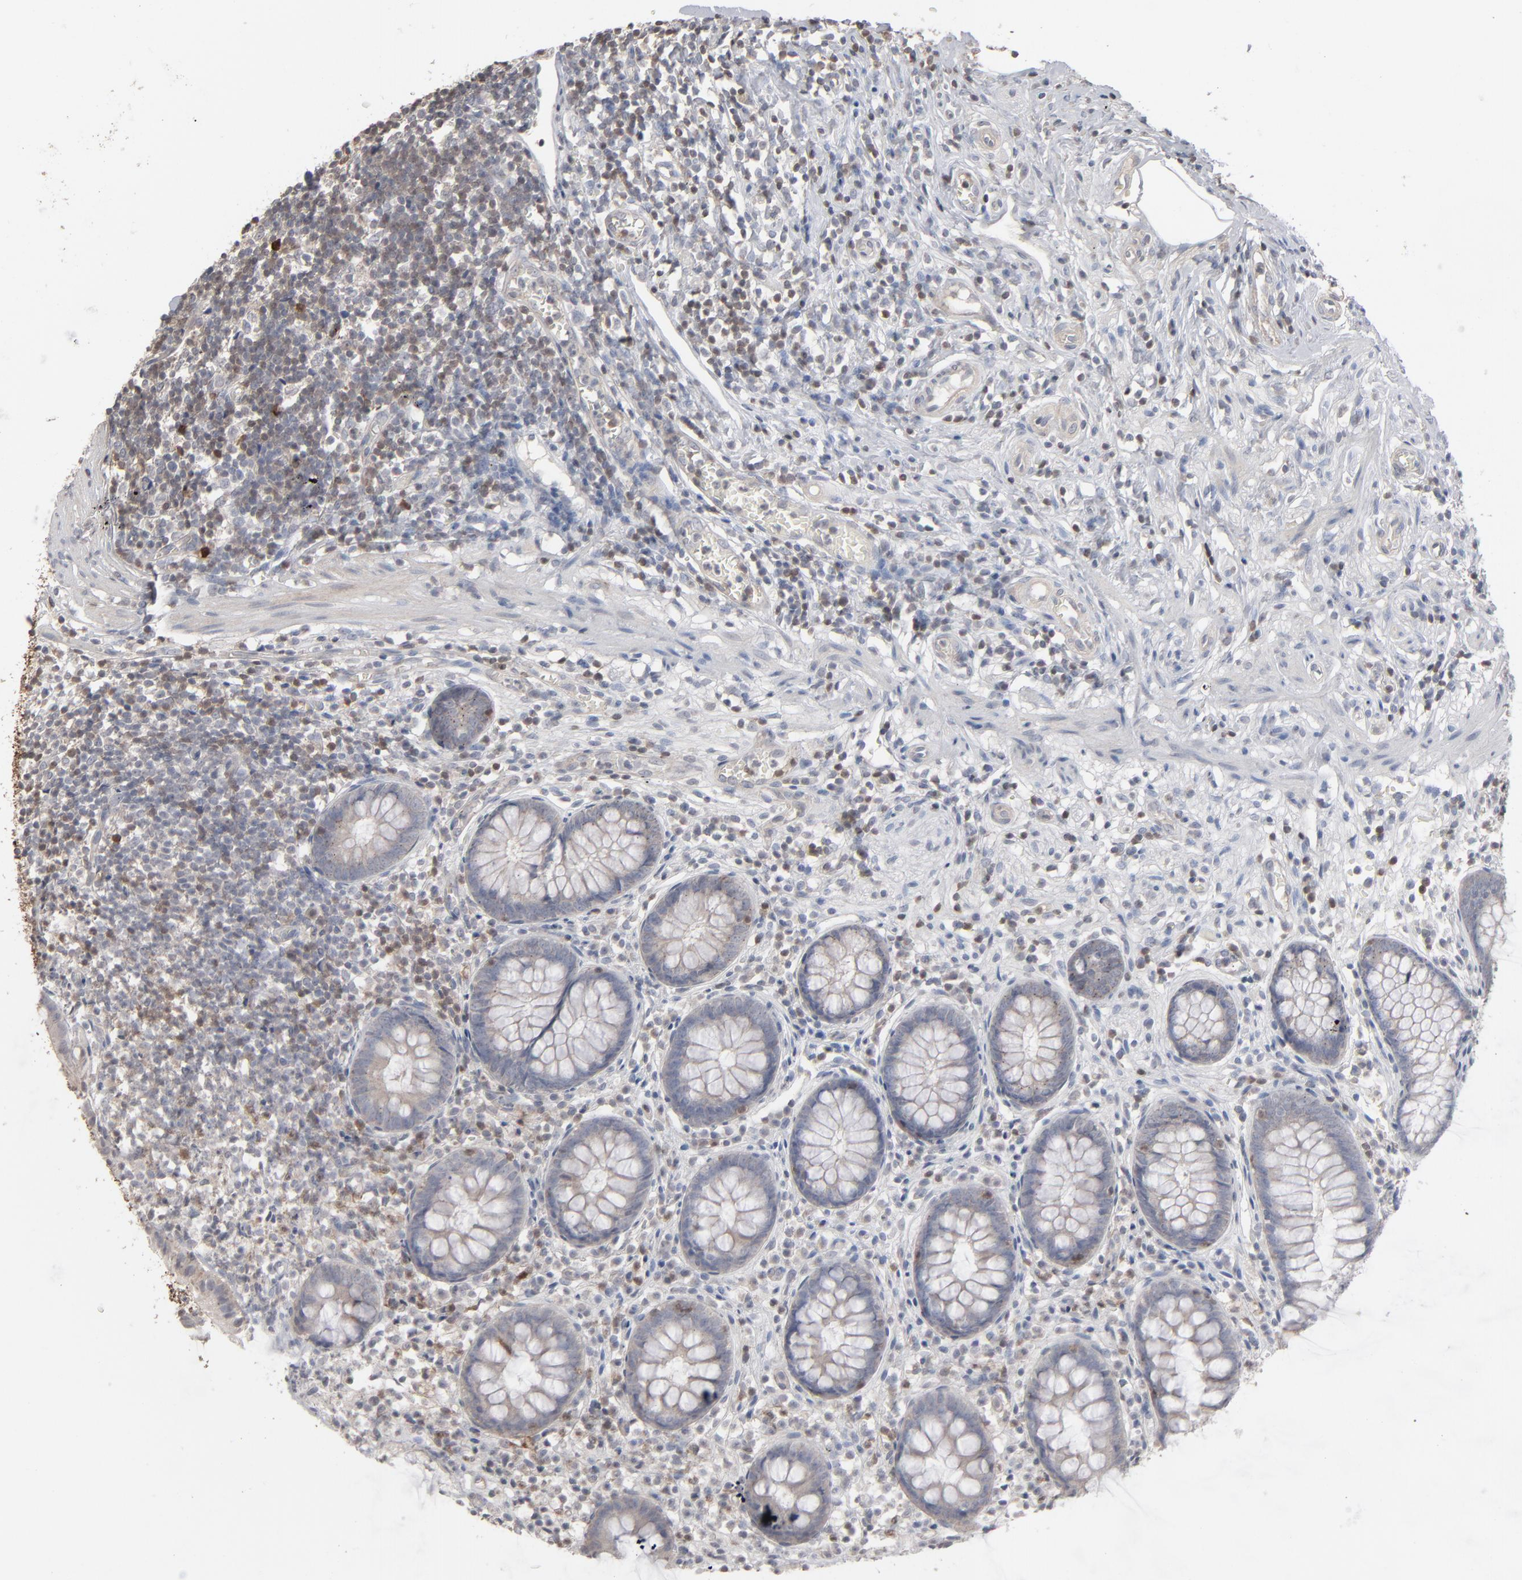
{"staining": {"intensity": "weak", "quantity": "25%-75%", "location": "cytoplasmic/membranous"}, "tissue": "appendix", "cell_type": "Glandular cells", "image_type": "normal", "snomed": [{"axis": "morphology", "description": "Normal tissue, NOS"}, {"axis": "topography", "description": "Appendix"}], "caption": "Protein expression analysis of benign appendix reveals weak cytoplasmic/membranous expression in approximately 25%-75% of glandular cells. (DAB IHC, brown staining for protein, blue staining for nuclei).", "gene": "STAT4", "patient": {"sex": "male", "age": 38}}